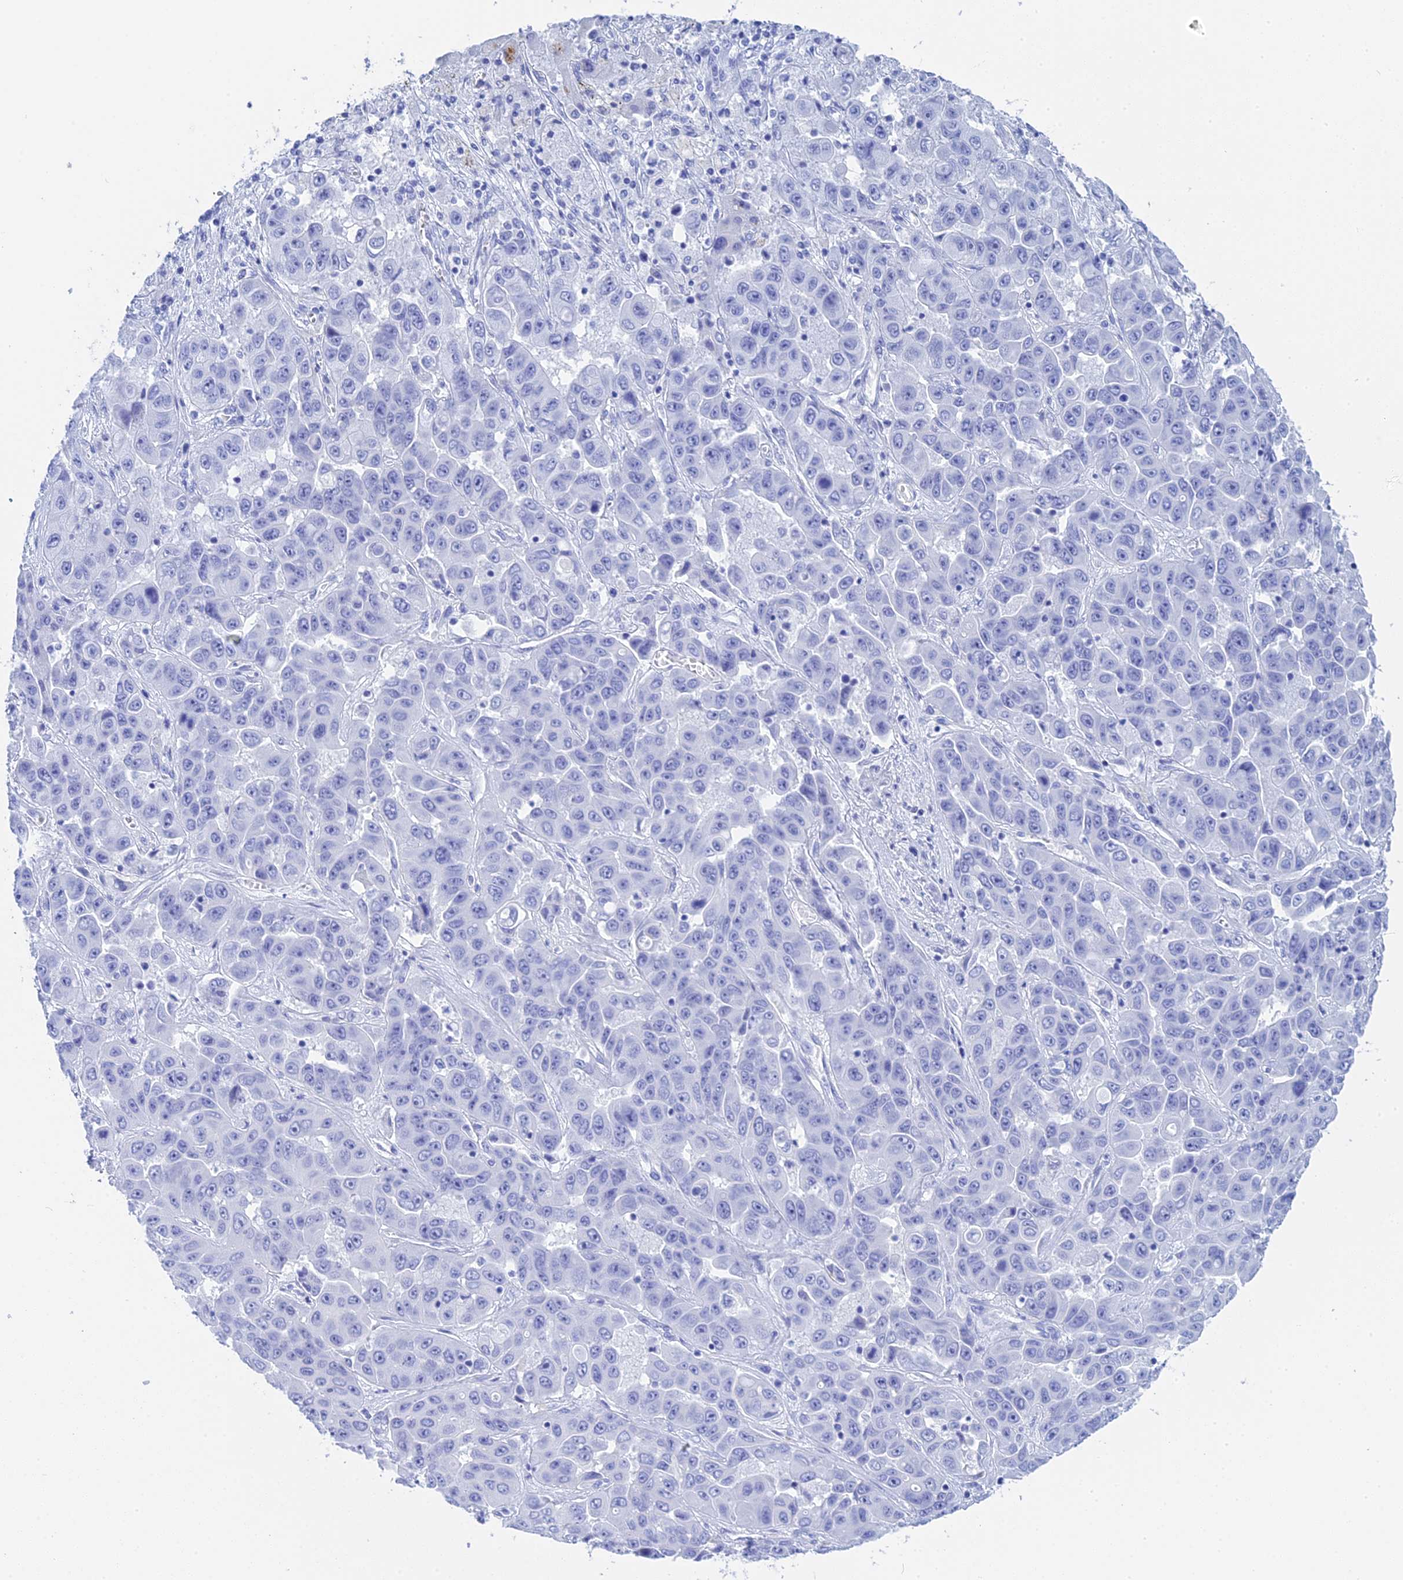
{"staining": {"intensity": "negative", "quantity": "none", "location": "none"}, "tissue": "liver cancer", "cell_type": "Tumor cells", "image_type": "cancer", "snomed": [{"axis": "morphology", "description": "Cholangiocarcinoma"}, {"axis": "topography", "description": "Liver"}], "caption": "DAB immunohistochemical staining of human liver cholangiocarcinoma displays no significant positivity in tumor cells. (Brightfield microscopy of DAB (3,3'-diaminobenzidine) IHC at high magnification).", "gene": "TEX101", "patient": {"sex": "female", "age": 52}}